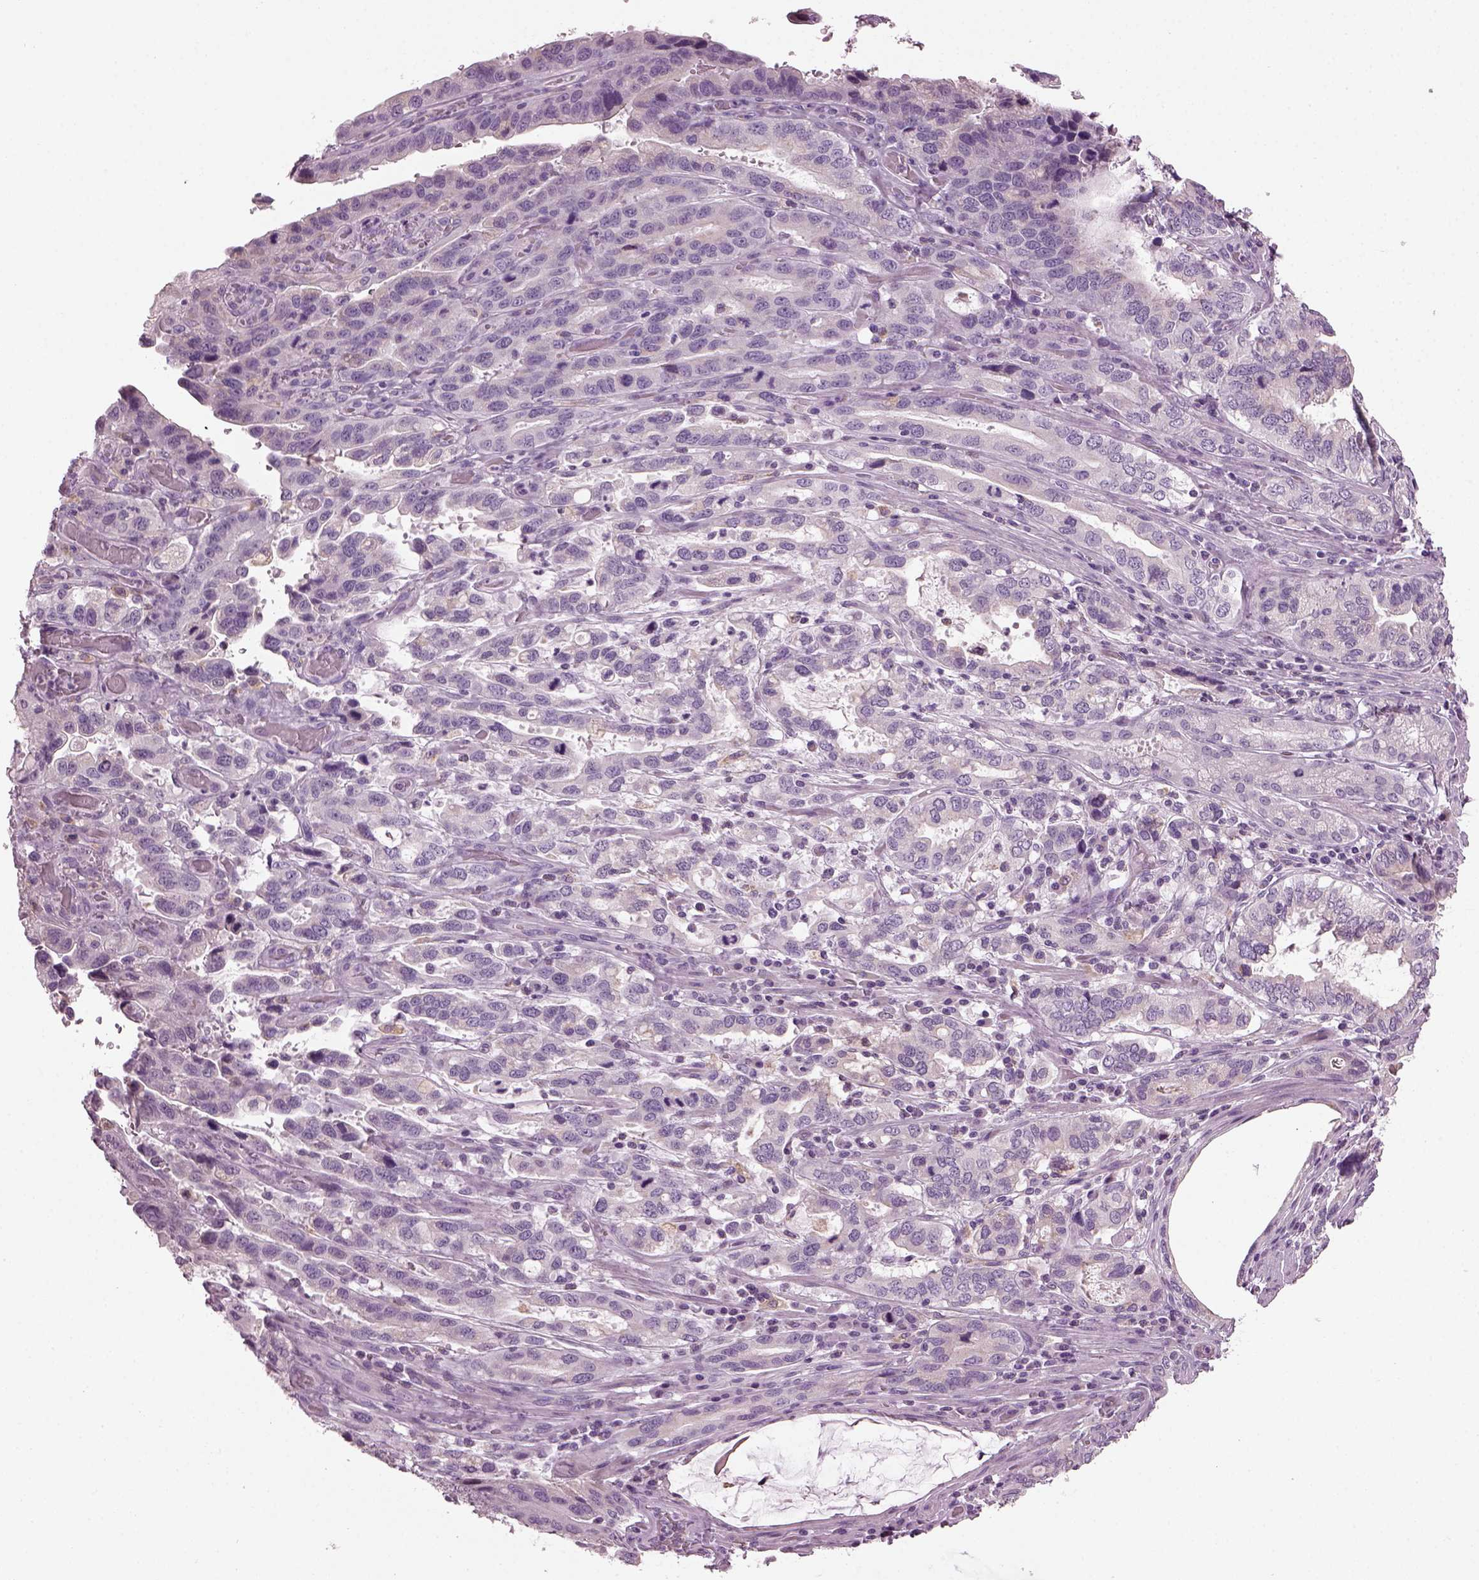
{"staining": {"intensity": "negative", "quantity": "none", "location": "none"}, "tissue": "stomach cancer", "cell_type": "Tumor cells", "image_type": "cancer", "snomed": [{"axis": "morphology", "description": "Adenocarcinoma, NOS"}, {"axis": "topography", "description": "Stomach, lower"}], "caption": "An IHC photomicrograph of stomach cancer (adenocarcinoma) is shown. There is no staining in tumor cells of stomach cancer (adenocarcinoma).", "gene": "TMEM231", "patient": {"sex": "female", "age": 76}}